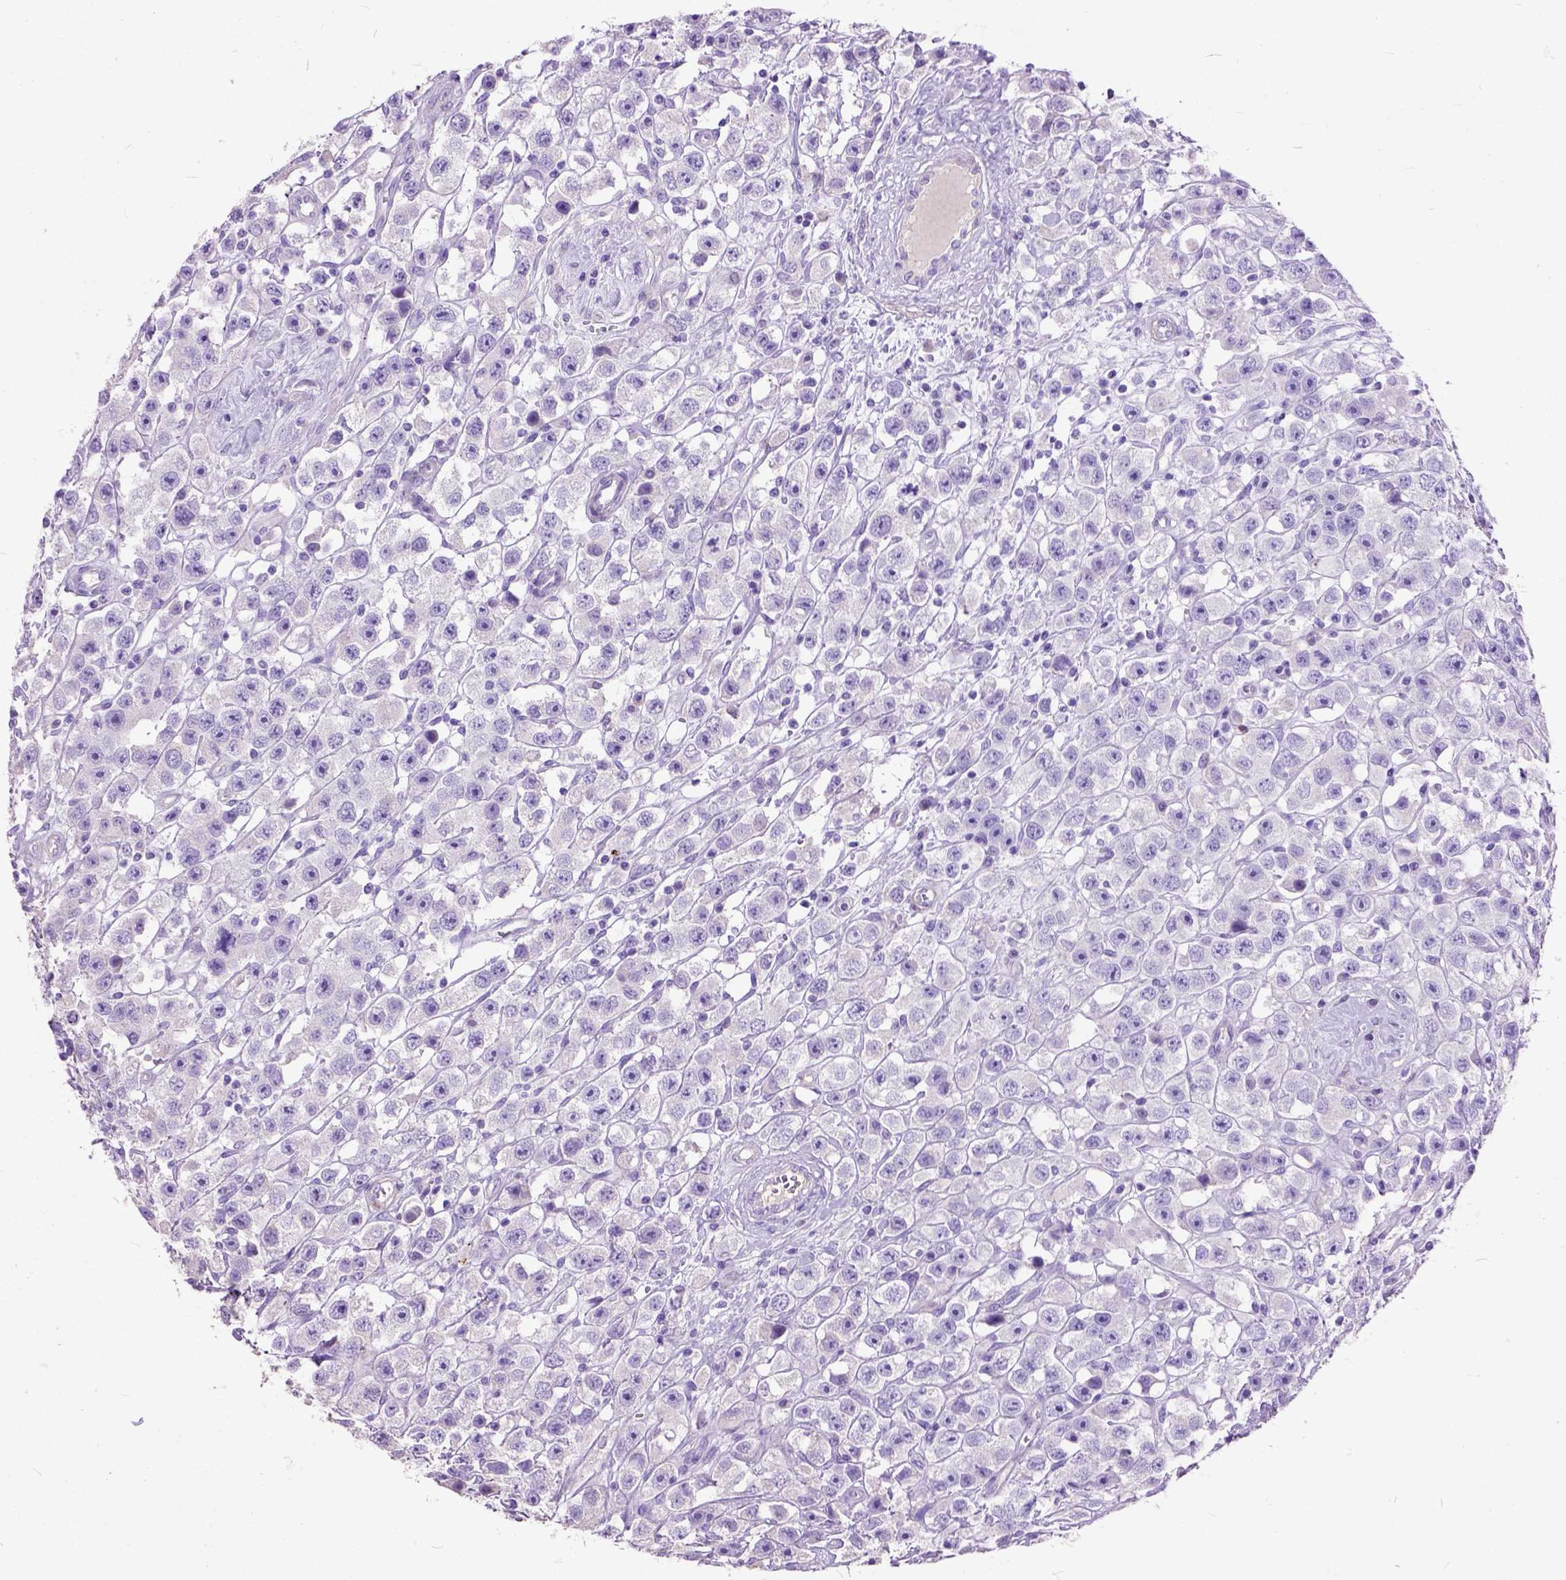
{"staining": {"intensity": "negative", "quantity": "none", "location": "none"}, "tissue": "testis cancer", "cell_type": "Tumor cells", "image_type": "cancer", "snomed": [{"axis": "morphology", "description": "Seminoma, NOS"}, {"axis": "topography", "description": "Testis"}], "caption": "Immunohistochemistry (IHC) image of neoplastic tissue: human testis cancer (seminoma) stained with DAB (3,3'-diaminobenzidine) exhibits no significant protein staining in tumor cells.", "gene": "MAPT", "patient": {"sex": "male", "age": 45}}